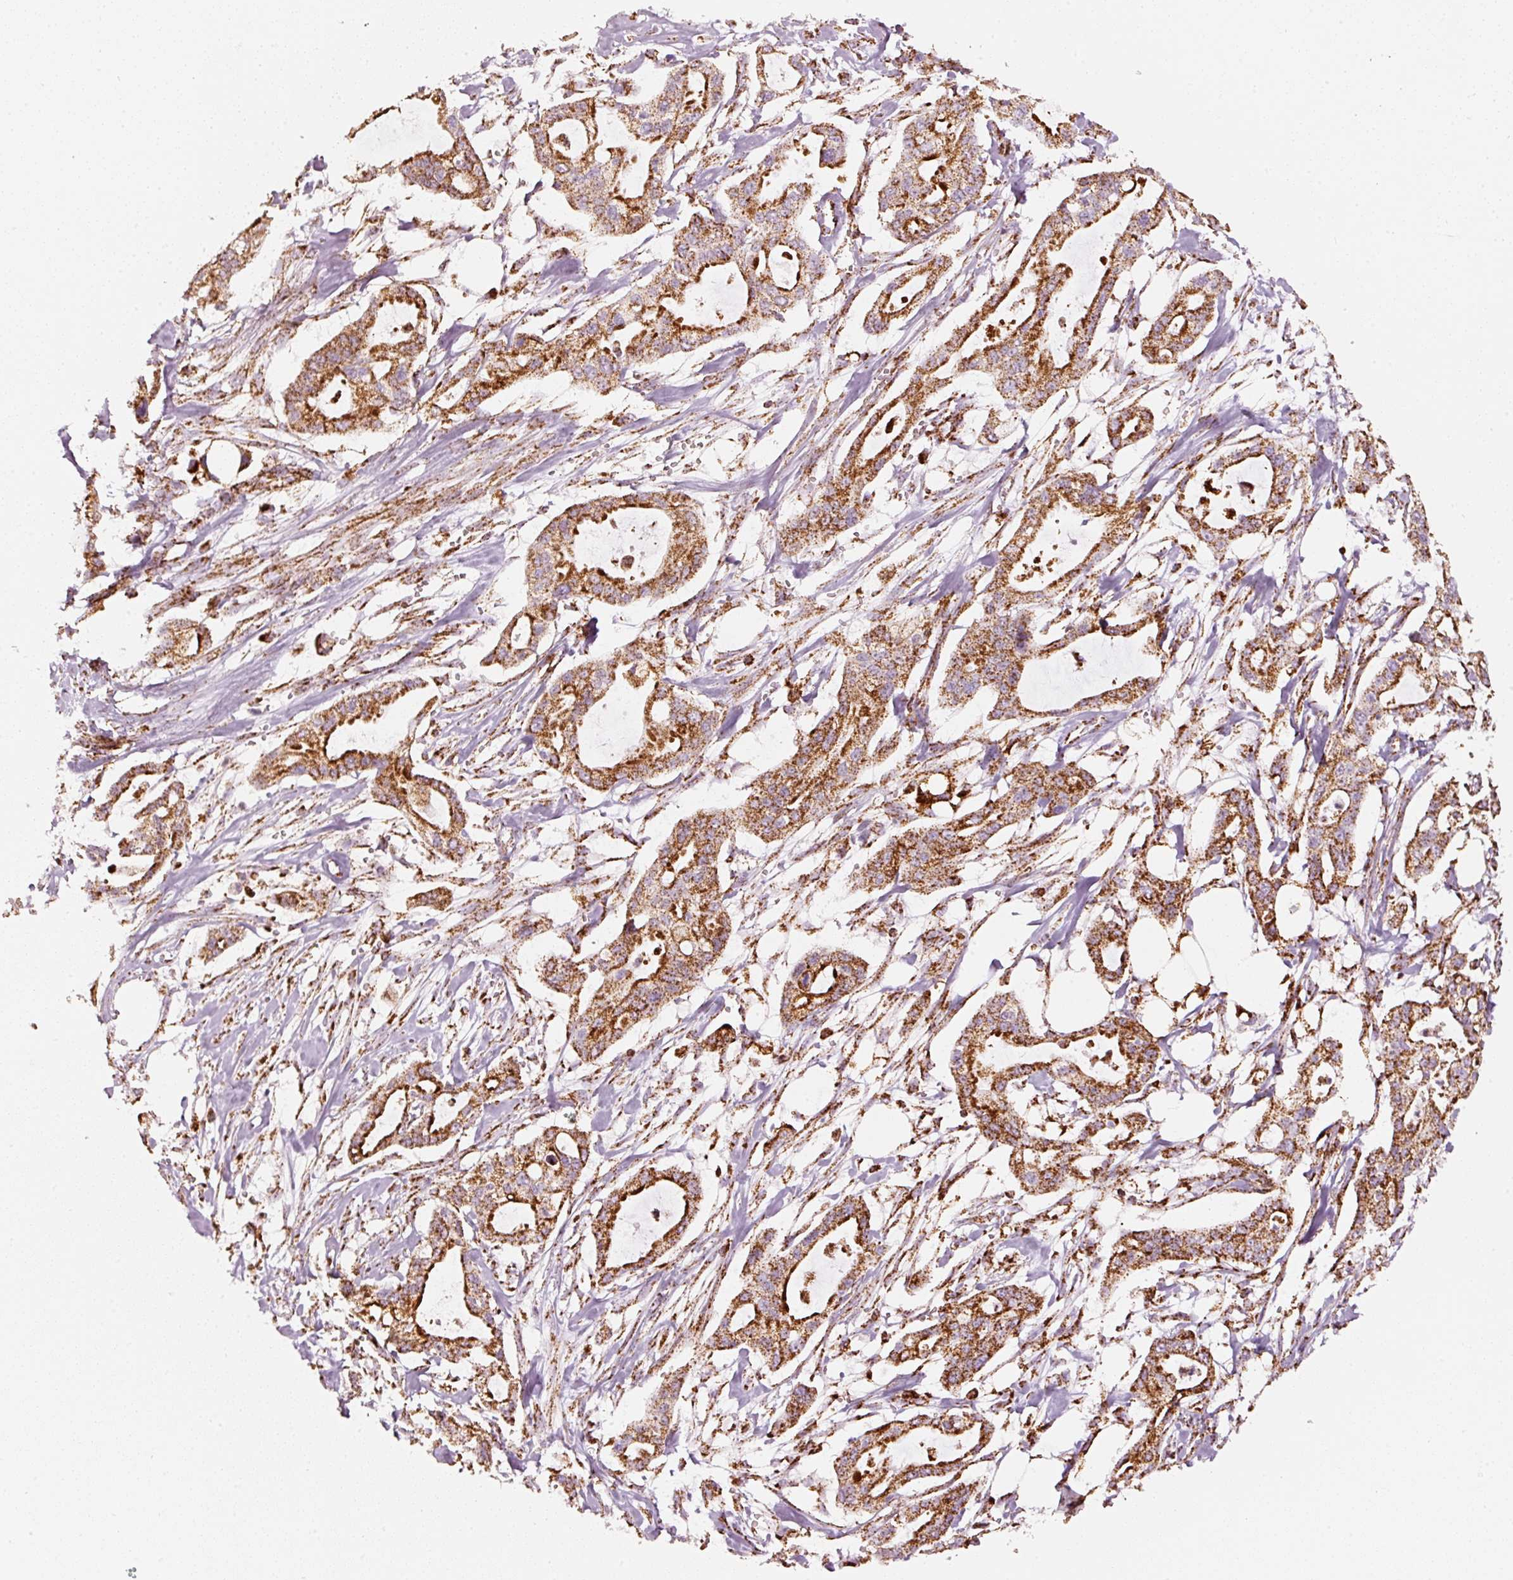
{"staining": {"intensity": "strong", "quantity": ">75%", "location": "cytoplasmic/membranous"}, "tissue": "pancreatic cancer", "cell_type": "Tumor cells", "image_type": "cancer", "snomed": [{"axis": "morphology", "description": "Adenocarcinoma, NOS"}, {"axis": "topography", "description": "Pancreas"}], "caption": "Adenocarcinoma (pancreatic) tissue demonstrates strong cytoplasmic/membranous staining in about >75% of tumor cells, visualized by immunohistochemistry.", "gene": "UQCRC1", "patient": {"sex": "male", "age": 68}}